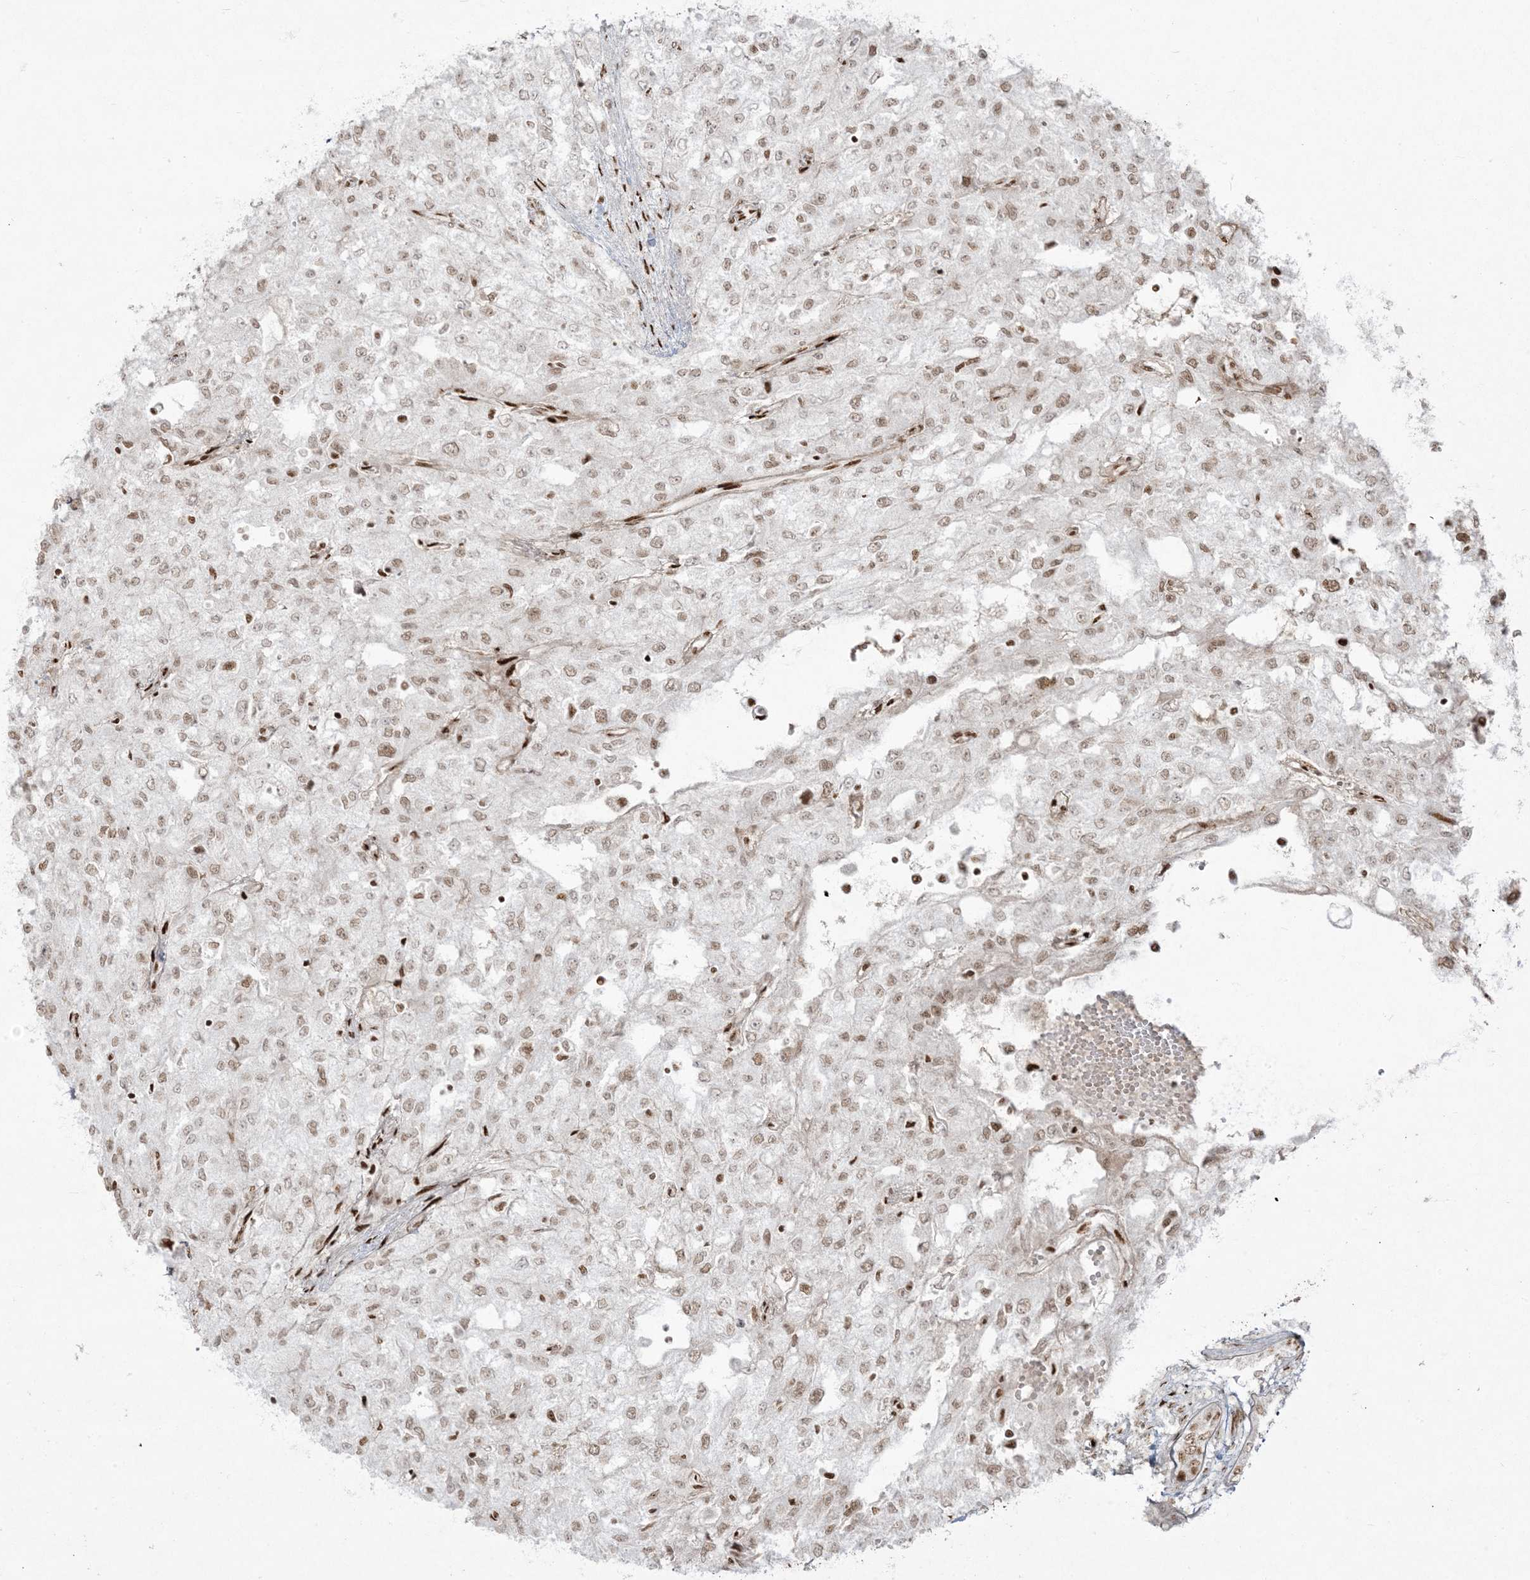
{"staining": {"intensity": "moderate", "quantity": ">75%", "location": "nuclear"}, "tissue": "renal cancer", "cell_type": "Tumor cells", "image_type": "cancer", "snomed": [{"axis": "morphology", "description": "Adenocarcinoma, NOS"}, {"axis": "topography", "description": "Kidney"}], "caption": "The image demonstrates a brown stain indicating the presence of a protein in the nuclear of tumor cells in renal cancer.", "gene": "RBM10", "patient": {"sex": "female", "age": 54}}